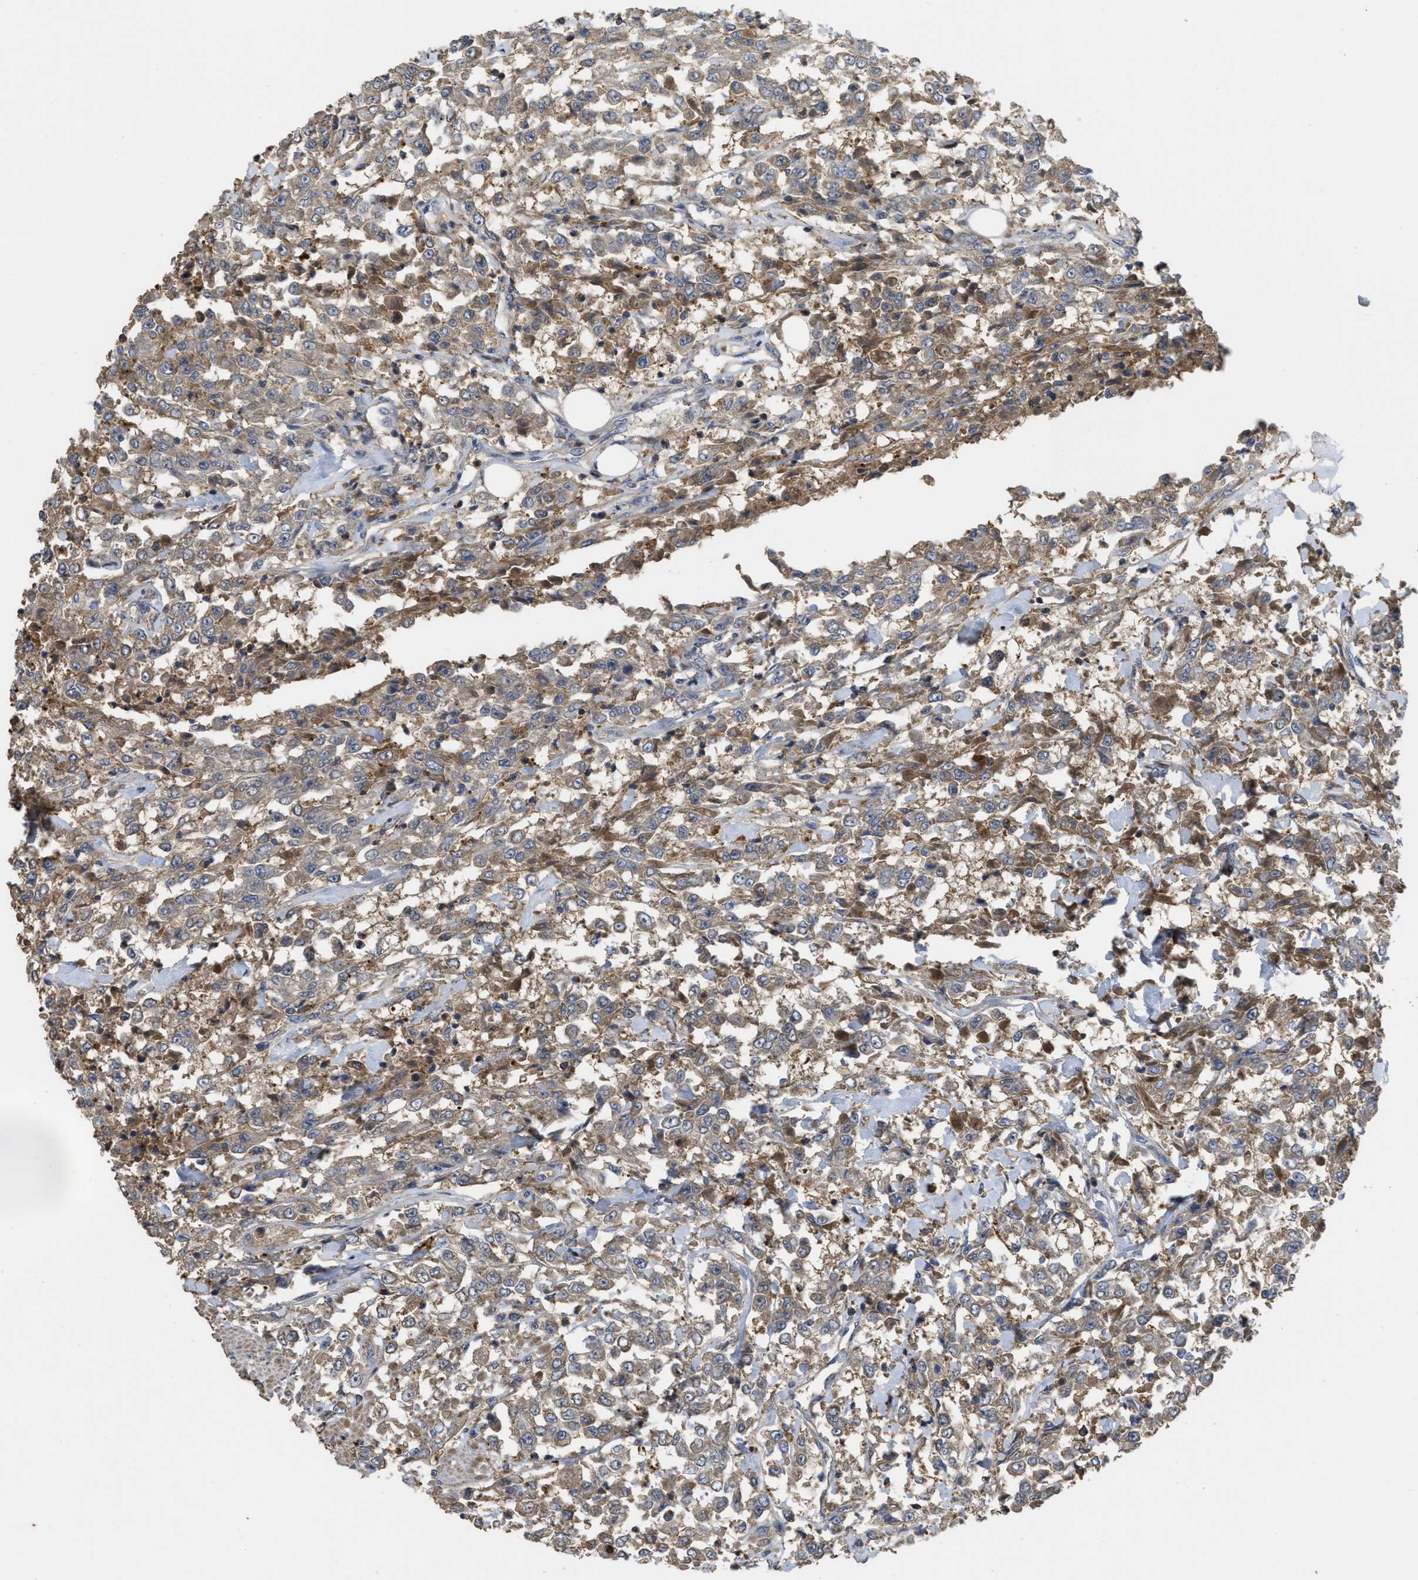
{"staining": {"intensity": "weak", "quantity": ">75%", "location": "cytoplasmic/membranous"}, "tissue": "urothelial cancer", "cell_type": "Tumor cells", "image_type": "cancer", "snomed": [{"axis": "morphology", "description": "Urothelial carcinoma, High grade"}, {"axis": "topography", "description": "Urinary bladder"}], "caption": "High-magnification brightfield microscopy of high-grade urothelial carcinoma stained with DAB (3,3'-diaminobenzidine) (brown) and counterstained with hematoxylin (blue). tumor cells exhibit weak cytoplasmic/membranous positivity is identified in approximately>75% of cells.", "gene": "CBR3", "patient": {"sex": "male", "age": 46}}